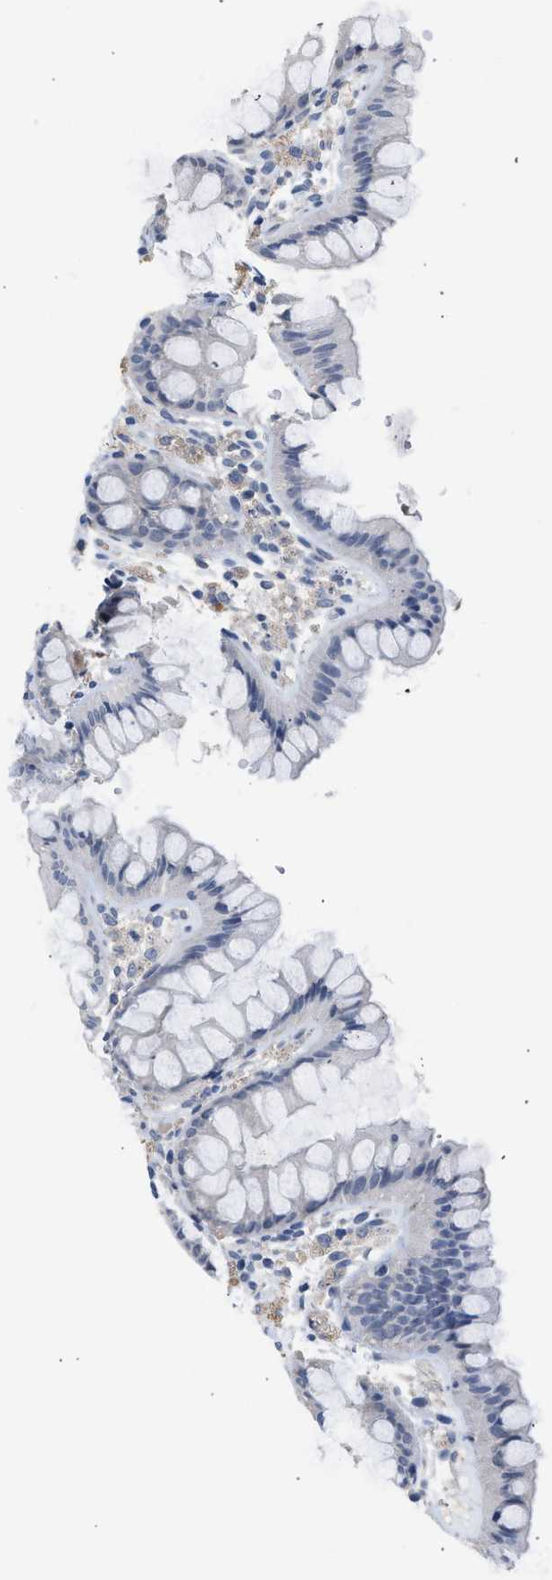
{"staining": {"intensity": "weak", "quantity": ">75%", "location": "cytoplasmic/membranous"}, "tissue": "colon", "cell_type": "Endothelial cells", "image_type": "normal", "snomed": [{"axis": "morphology", "description": "Normal tissue, NOS"}, {"axis": "topography", "description": "Colon"}], "caption": "IHC image of normal human colon stained for a protein (brown), which shows low levels of weak cytoplasmic/membranous positivity in about >75% of endothelial cells.", "gene": "CSF3R", "patient": {"sex": "female", "age": 55}}